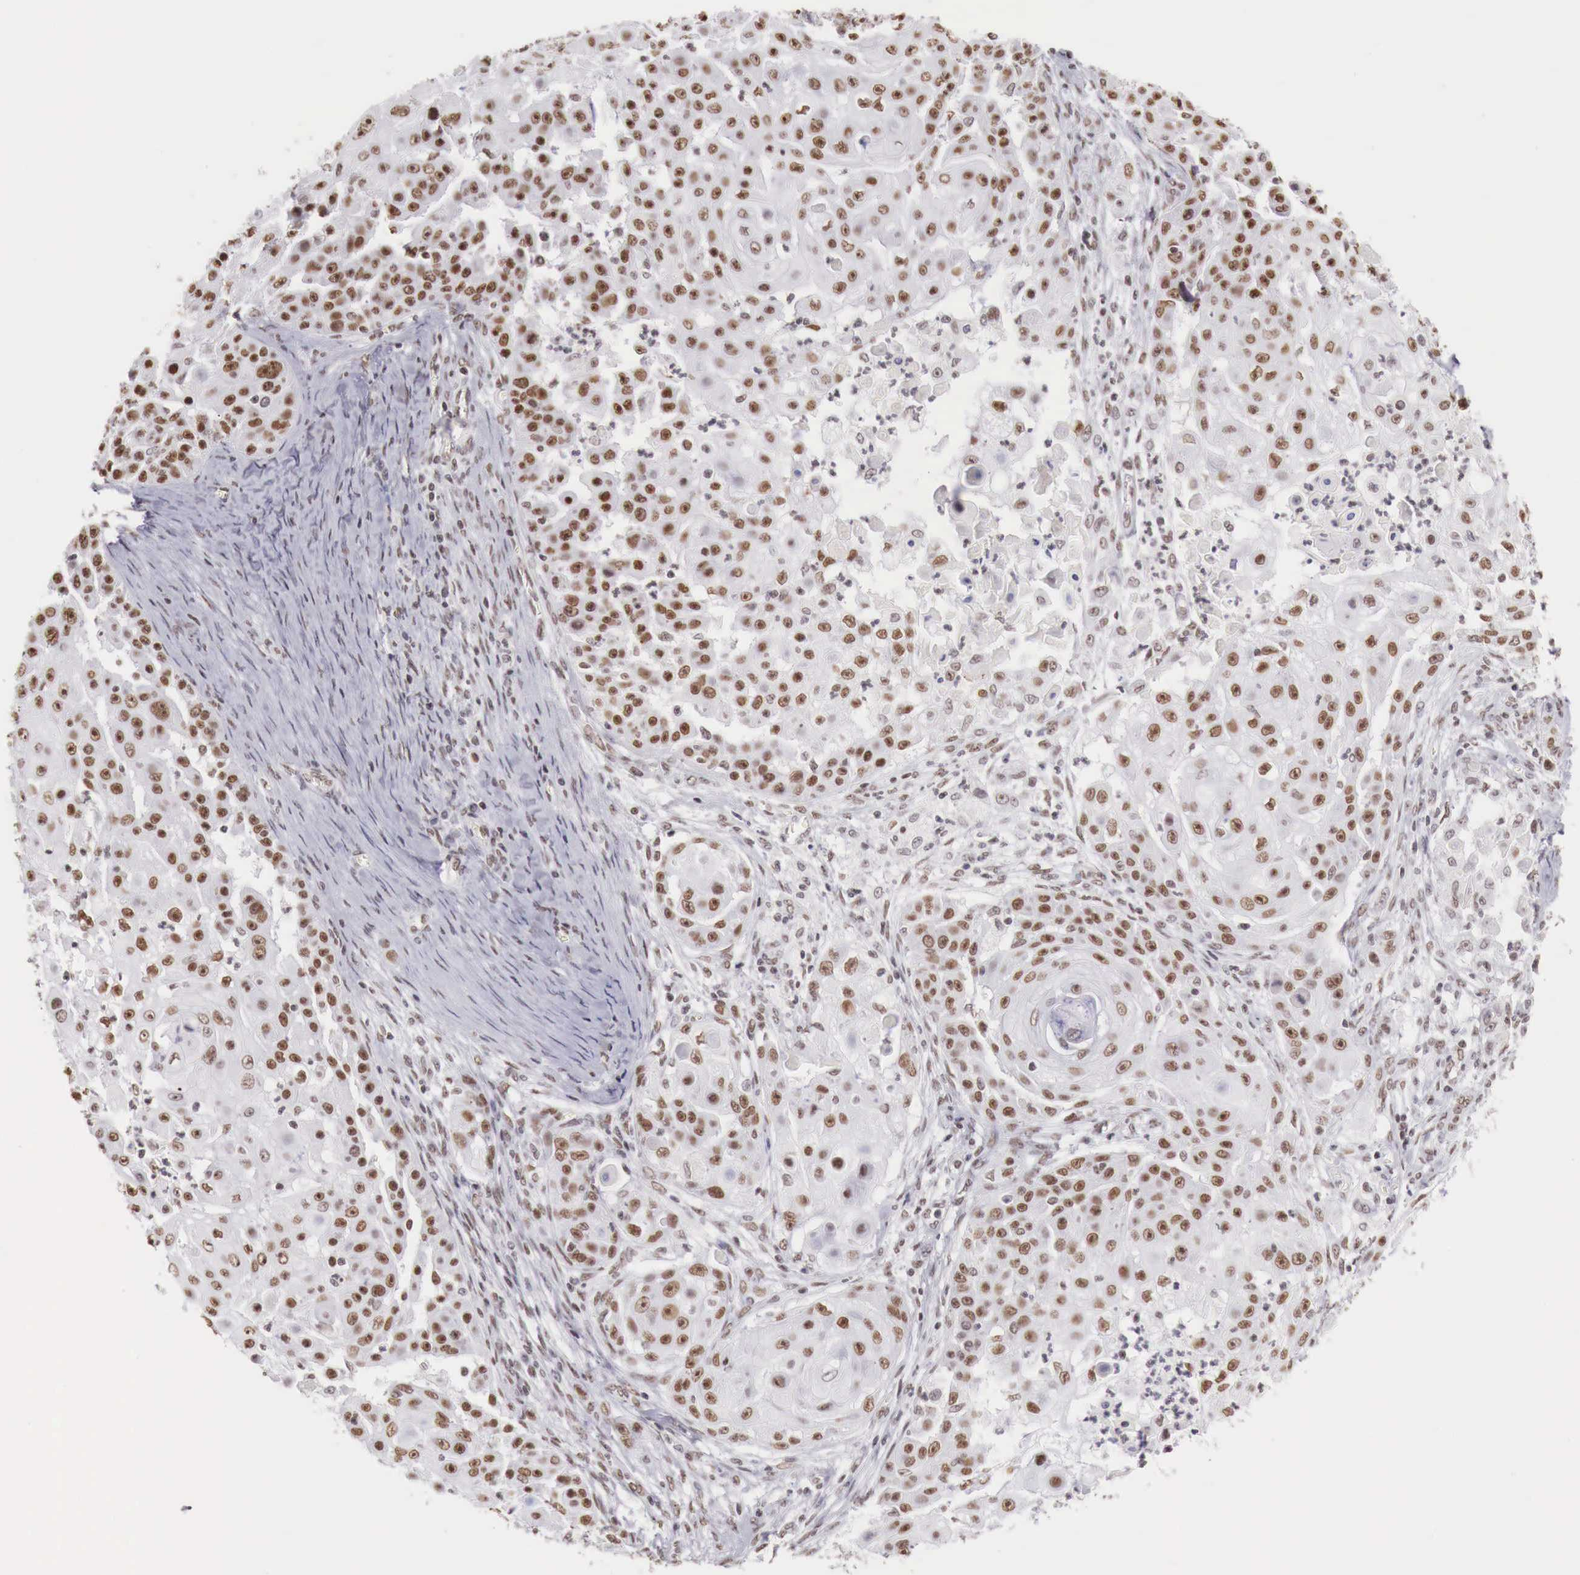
{"staining": {"intensity": "moderate", "quantity": "25%-75%", "location": "nuclear"}, "tissue": "skin cancer", "cell_type": "Tumor cells", "image_type": "cancer", "snomed": [{"axis": "morphology", "description": "Squamous cell carcinoma, NOS"}, {"axis": "topography", "description": "Skin"}], "caption": "A histopathology image of skin cancer stained for a protein reveals moderate nuclear brown staining in tumor cells.", "gene": "PHF14", "patient": {"sex": "female", "age": 57}}